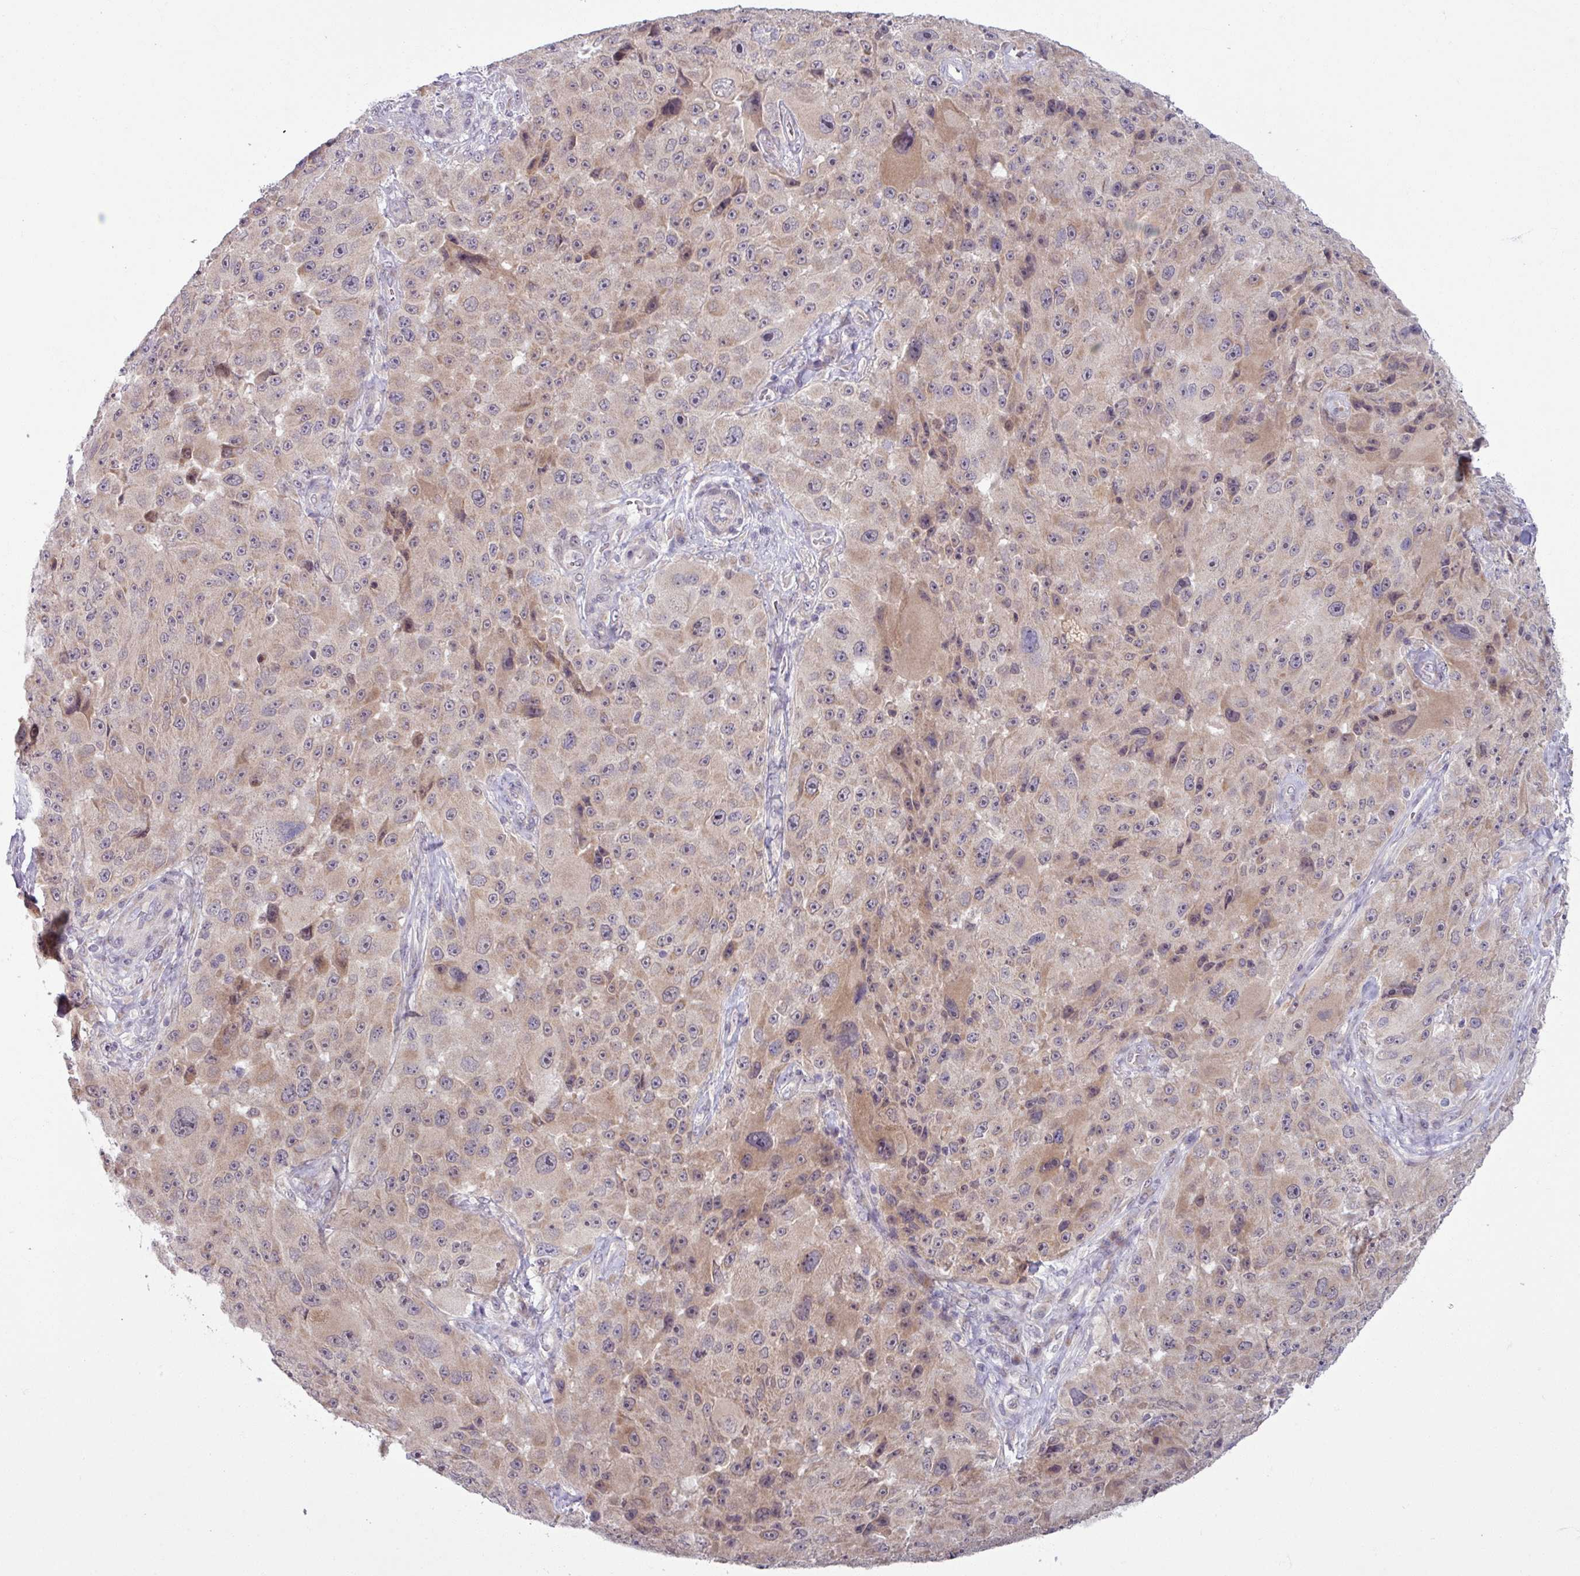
{"staining": {"intensity": "weak", "quantity": "25%-75%", "location": "cytoplasmic/membranous,nuclear"}, "tissue": "melanoma", "cell_type": "Tumor cells", "image_type": "cancer", "snomed": [{"axis": "morphology", "description": "Malignant melanoma, Metastatic site"}, {"axis": "topography", "description": "Lymph node"}], "caption": "Malignant melanoma (metastatic site) stained with immunohistochemistry (IHC) reveals weak cytoplasmic/membranous and nuclear staining in about 25%-75% of tumor cells. (Stains: DAB in brown, nuclei in blue, Microscopy: brightfield microscopy at high magnification).", "gene": "OGFOD3", "patient": {"sex": "male", "age": 62}}